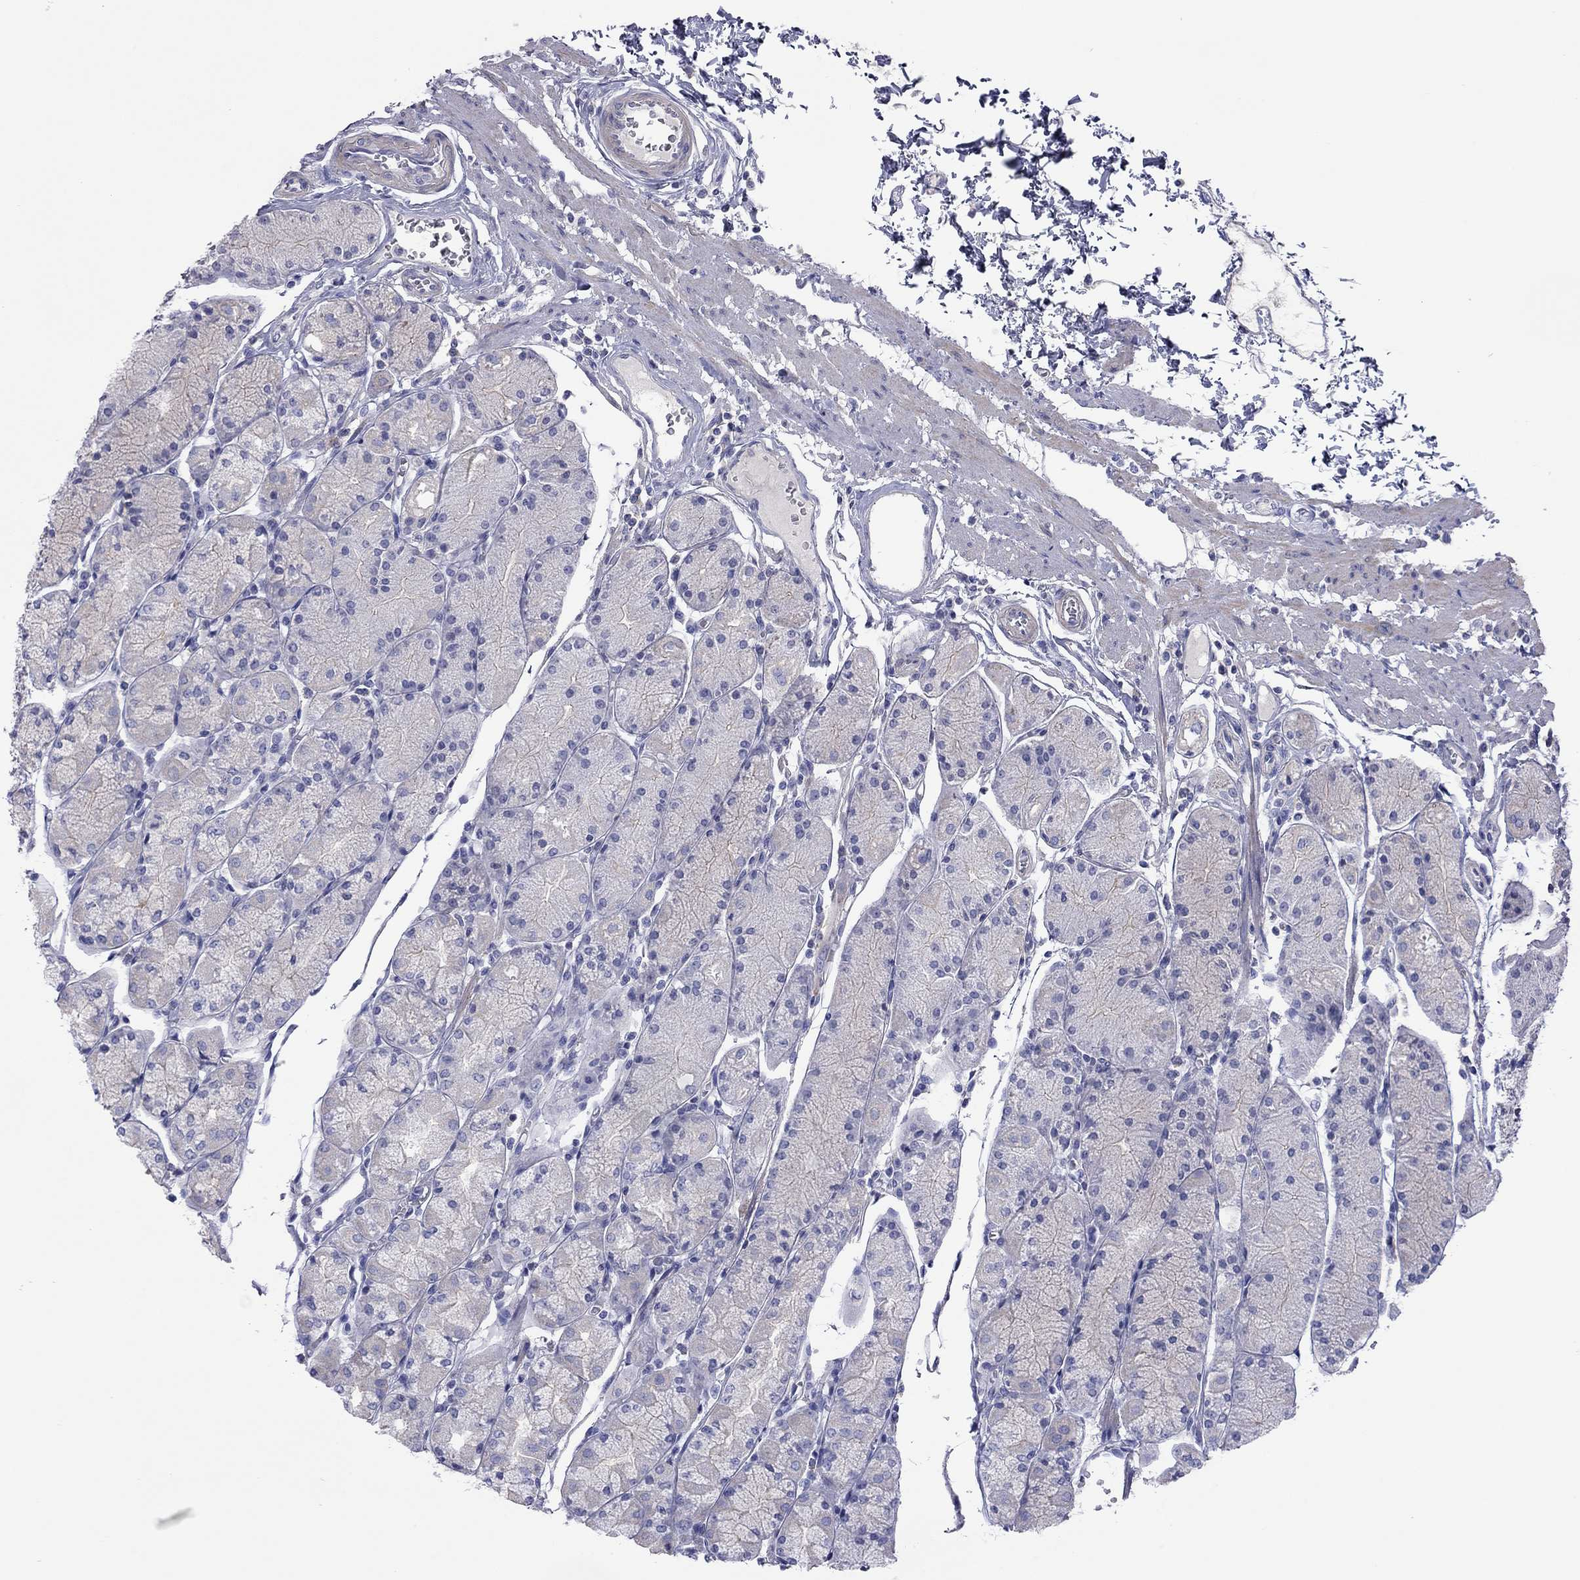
{"staining": {"intensity": "negative", "quantity": "none", "location": "none"}, "tissue": "stomach", "cell_type": "Glandular cells", "image_type": "normal", "snomed": [{"axis": "morphology", "description": "Normal tissue, NOS"}, {"axis": "topography", "description": "Stomach, upper"}], "caption": "IHC micrograph of normal stomach: stomach stained with DAB (3,3'-diaminobenzidine) shows no significant protein positivity in glandular cells.", "gene": "ACTL7B", "patient": {"sex": "male", "age": 69}}